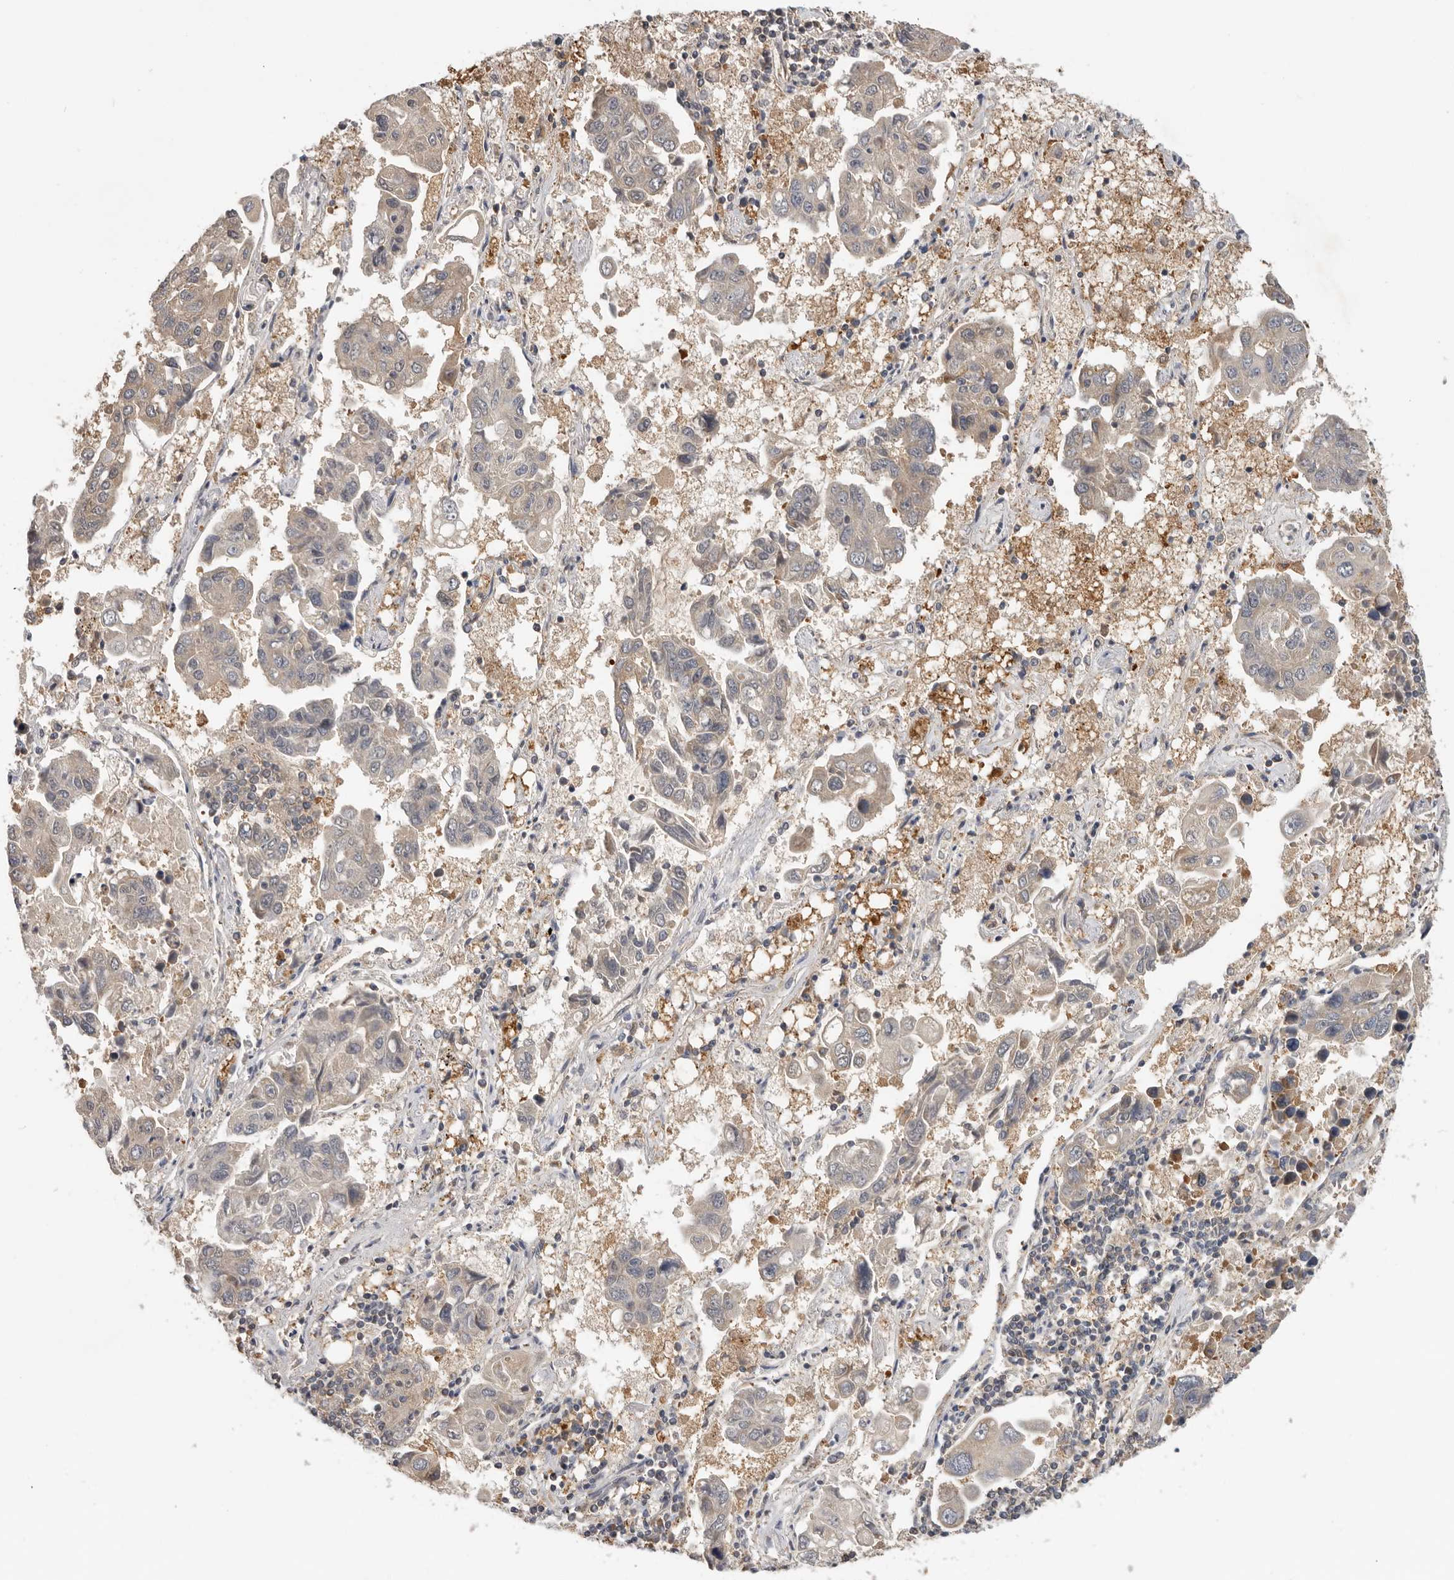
{"staining": {"intensity": "weak", "quantity": "<25%", "location": "cytoplasmic/membranous"}, "tissue": "lung cancer", "cell_type": "Tumor cells", "image_type": "cancer", "snomed": [{"axis": "morphology", "description": "Adenocarcinoma, NOS"}, {"axis": "topography", "description": "Lung"}], "caption": "High power microscopy photomicrograph of an IHC image of adenocarcinoma (lung), revealing no significant staining in tumor cells. Brightfield microscopy of immunohistochemistry (IHC) stained with DAB (3,3'-diaminobenzidine) (brown) and hematoxylin (blue), captured at high magnification.", "gene": "PPP1R42", "patient": {"sex": "male", "age": 64}}